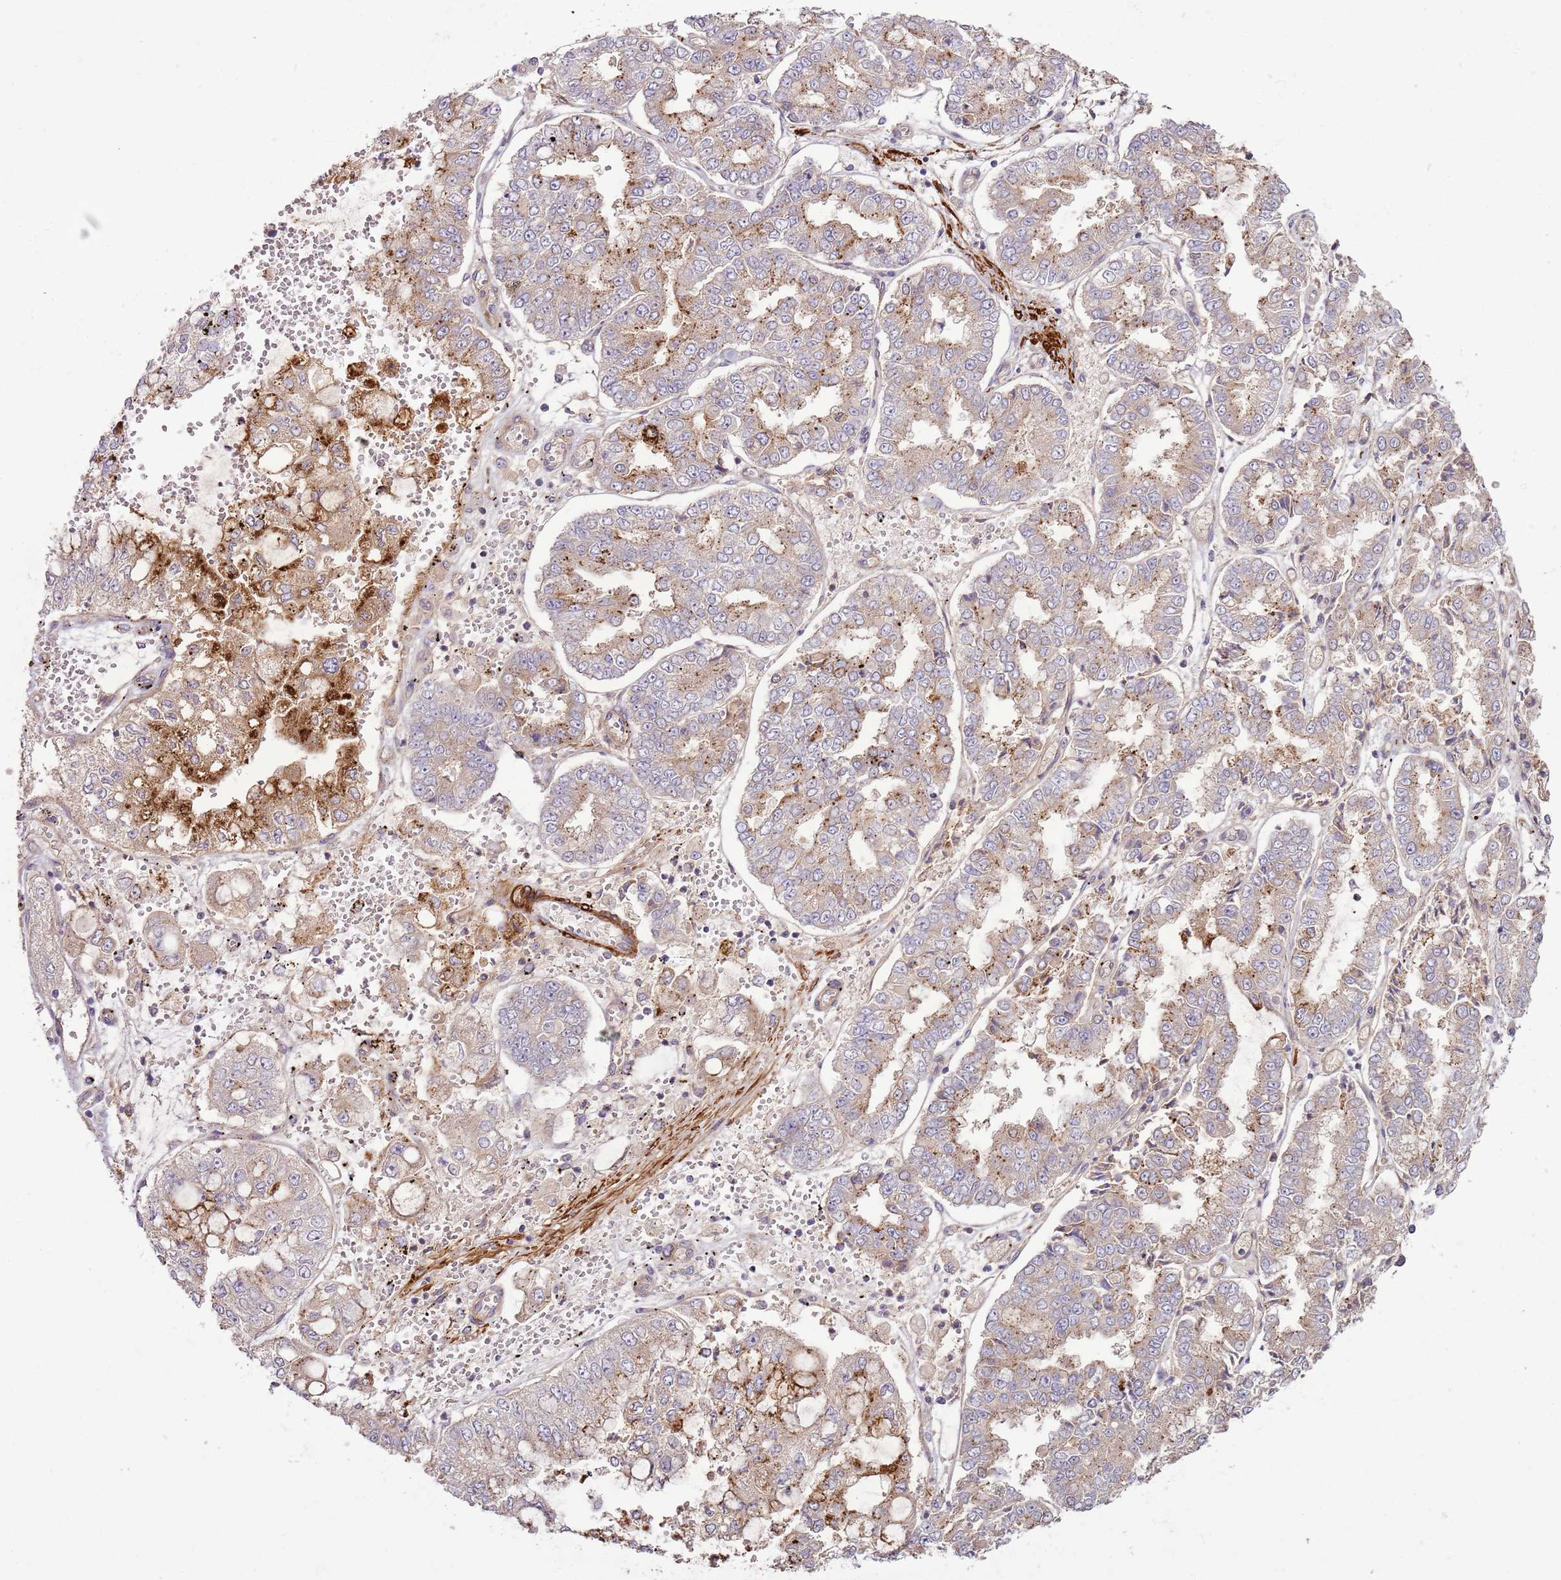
{"staining": {"intensity": "moderate", "quantity": "25%-75%", "location": "cytoplasmic/membranous"}, "tissue": "stomach cancer", "cell_type": "Tumor cells", "image_type": "cancer", "snomed": [{"axis": "morphology", "description": "Adenocarcinoma, NOS"}, {"axis": "topography", "description": "Stomach"}], "caption": "The micrograph displays immunohistochemical staining of stomach cancer (adenocarcinoma). There is moderate cytoplasmic/membranous expression is appreciated in about 25%-75% of tumor cells.", "gene": "RNF128", "patient": {"sex": "male", "age": 76}}